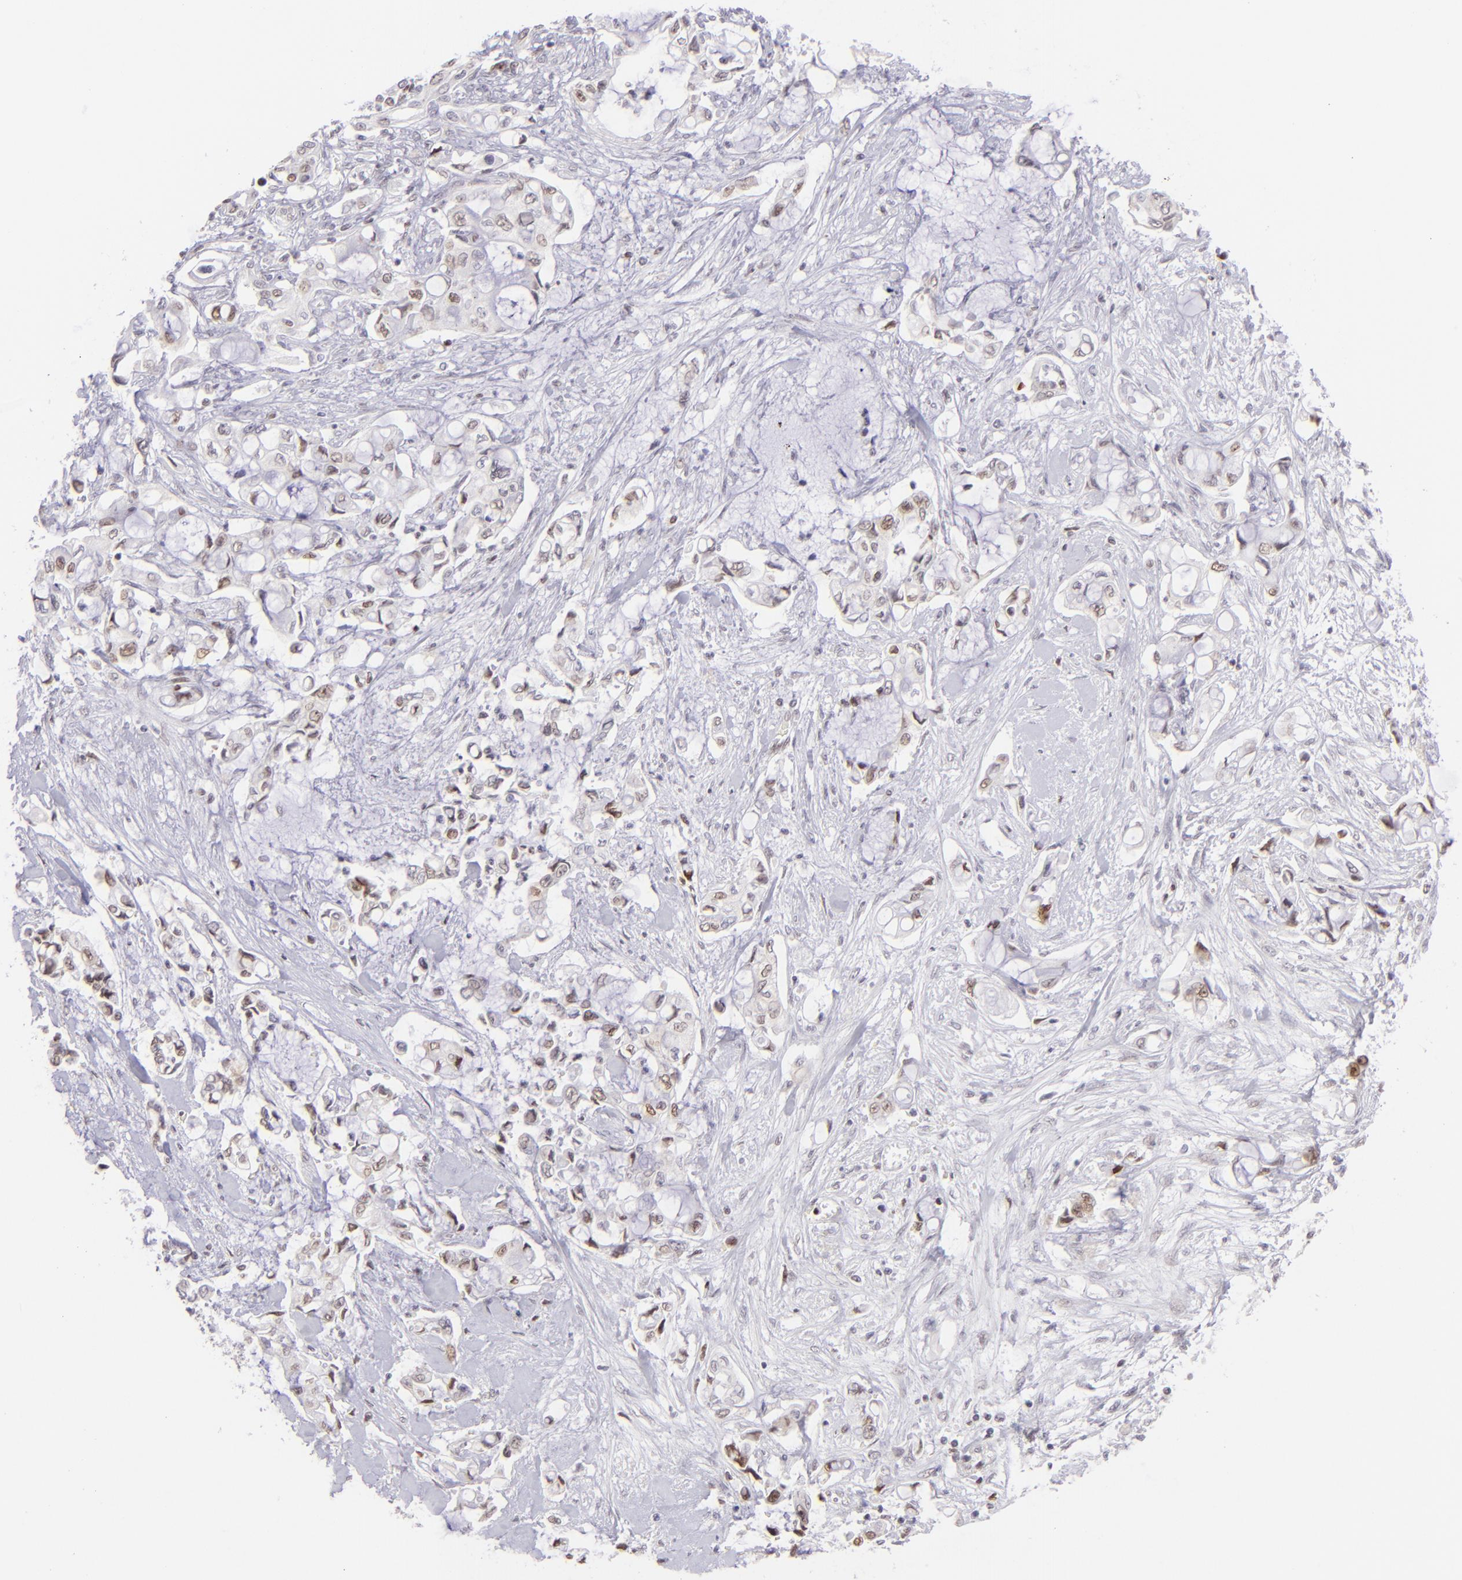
{"staining": {"intensity": "moderate", "quantity": "25%-75%", "location": "nuclear"}, "tissue": "pancreatic cancer", "cell_type": "Tumor cells", "image_type": "cancer", "snomed": [{"axis": "morphology", "description": "Adenocarcinoma, NOS"}, {"axis": "topography", "description": "Pancreas"}], "caption": "Approximately 25%-75% of tumor cells in human pancreatic cancer (adenocarcinoma) display moderate nuclear protein staining as visualized by brown immunohistochemical staining.", "gene": "POU2F1", "patient": {"sex": "female", "age": 70}}